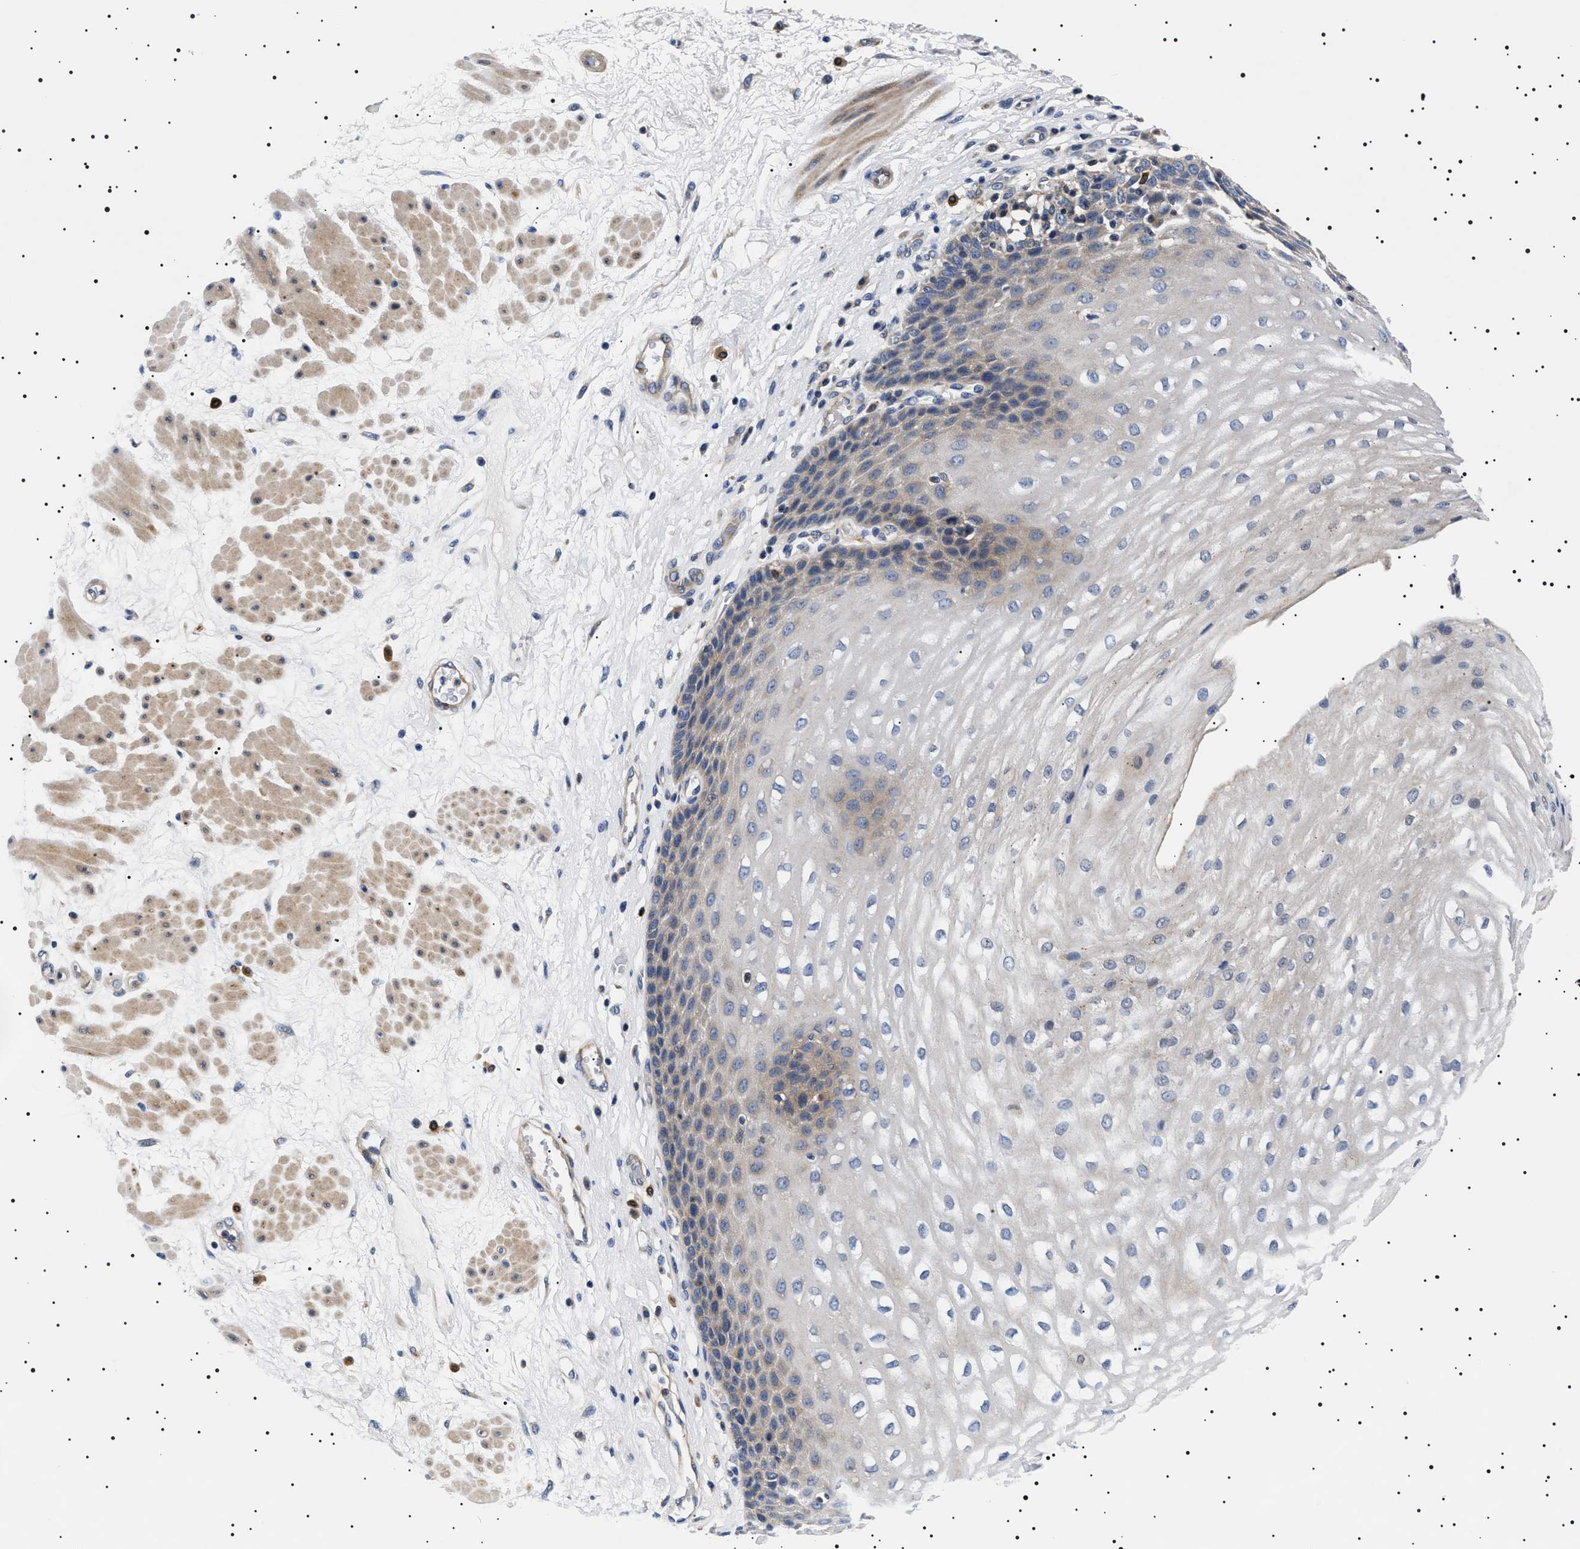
{"staining": {"intensity": "moderate", "quantity": "<25%", "location": "cytoplasmic/membranous"}, "tissue": "esophagus", "cell_type": "Squamous epithelial cells", "image_type": "normal", "snomed": [{"axis": "morphology", "description": "Normal tissue, NOS"}, {"axis": "topography", "description": "Esophagus"}], "caption": "Benign esophagus shows moderate cytoplasmic/membranous staining in approximately <25% of squamous epithelial cells.", "gene": "SLC4A7", "patient": {"sex": "male", "age": 48}}